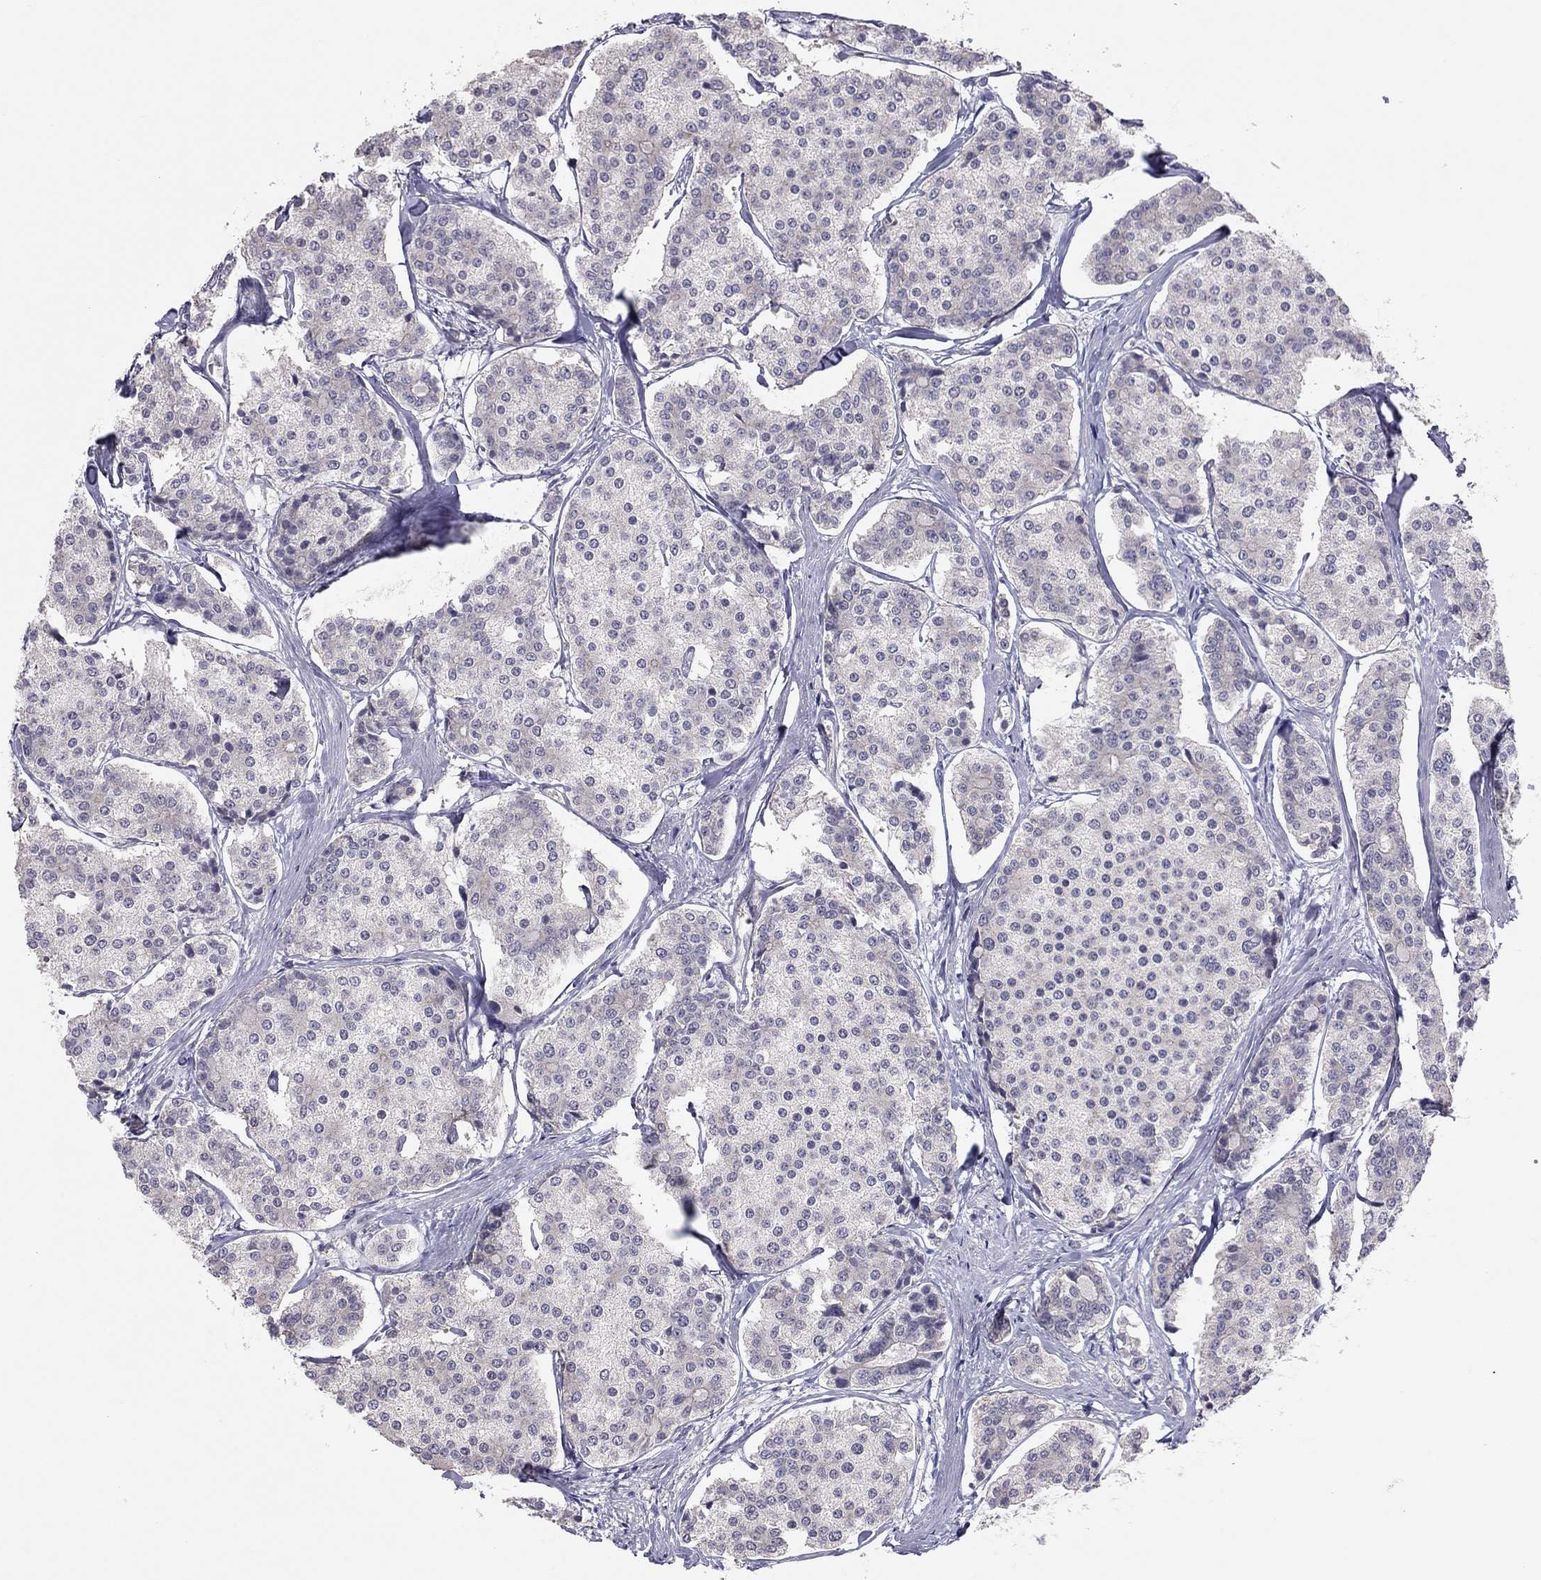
{"staining": {"intensity": "negative", "quantity": "none", "location": "none"}, "tissue": "carcinoid", "cell_type": "Tumor cells", "image_type": "cancer", "snomed": [{"axis": "morphology", "description": "Carcinoid, malignant, NOS"}, {"axis": "topography", "description": "Small intestine"}], "caption": "Immunohistochemical staining of human malignant carcinoid displays no significant staining in tumor cells.", "gene": "HSF2BP", "patient": {"sex": "female", "age": 65}}